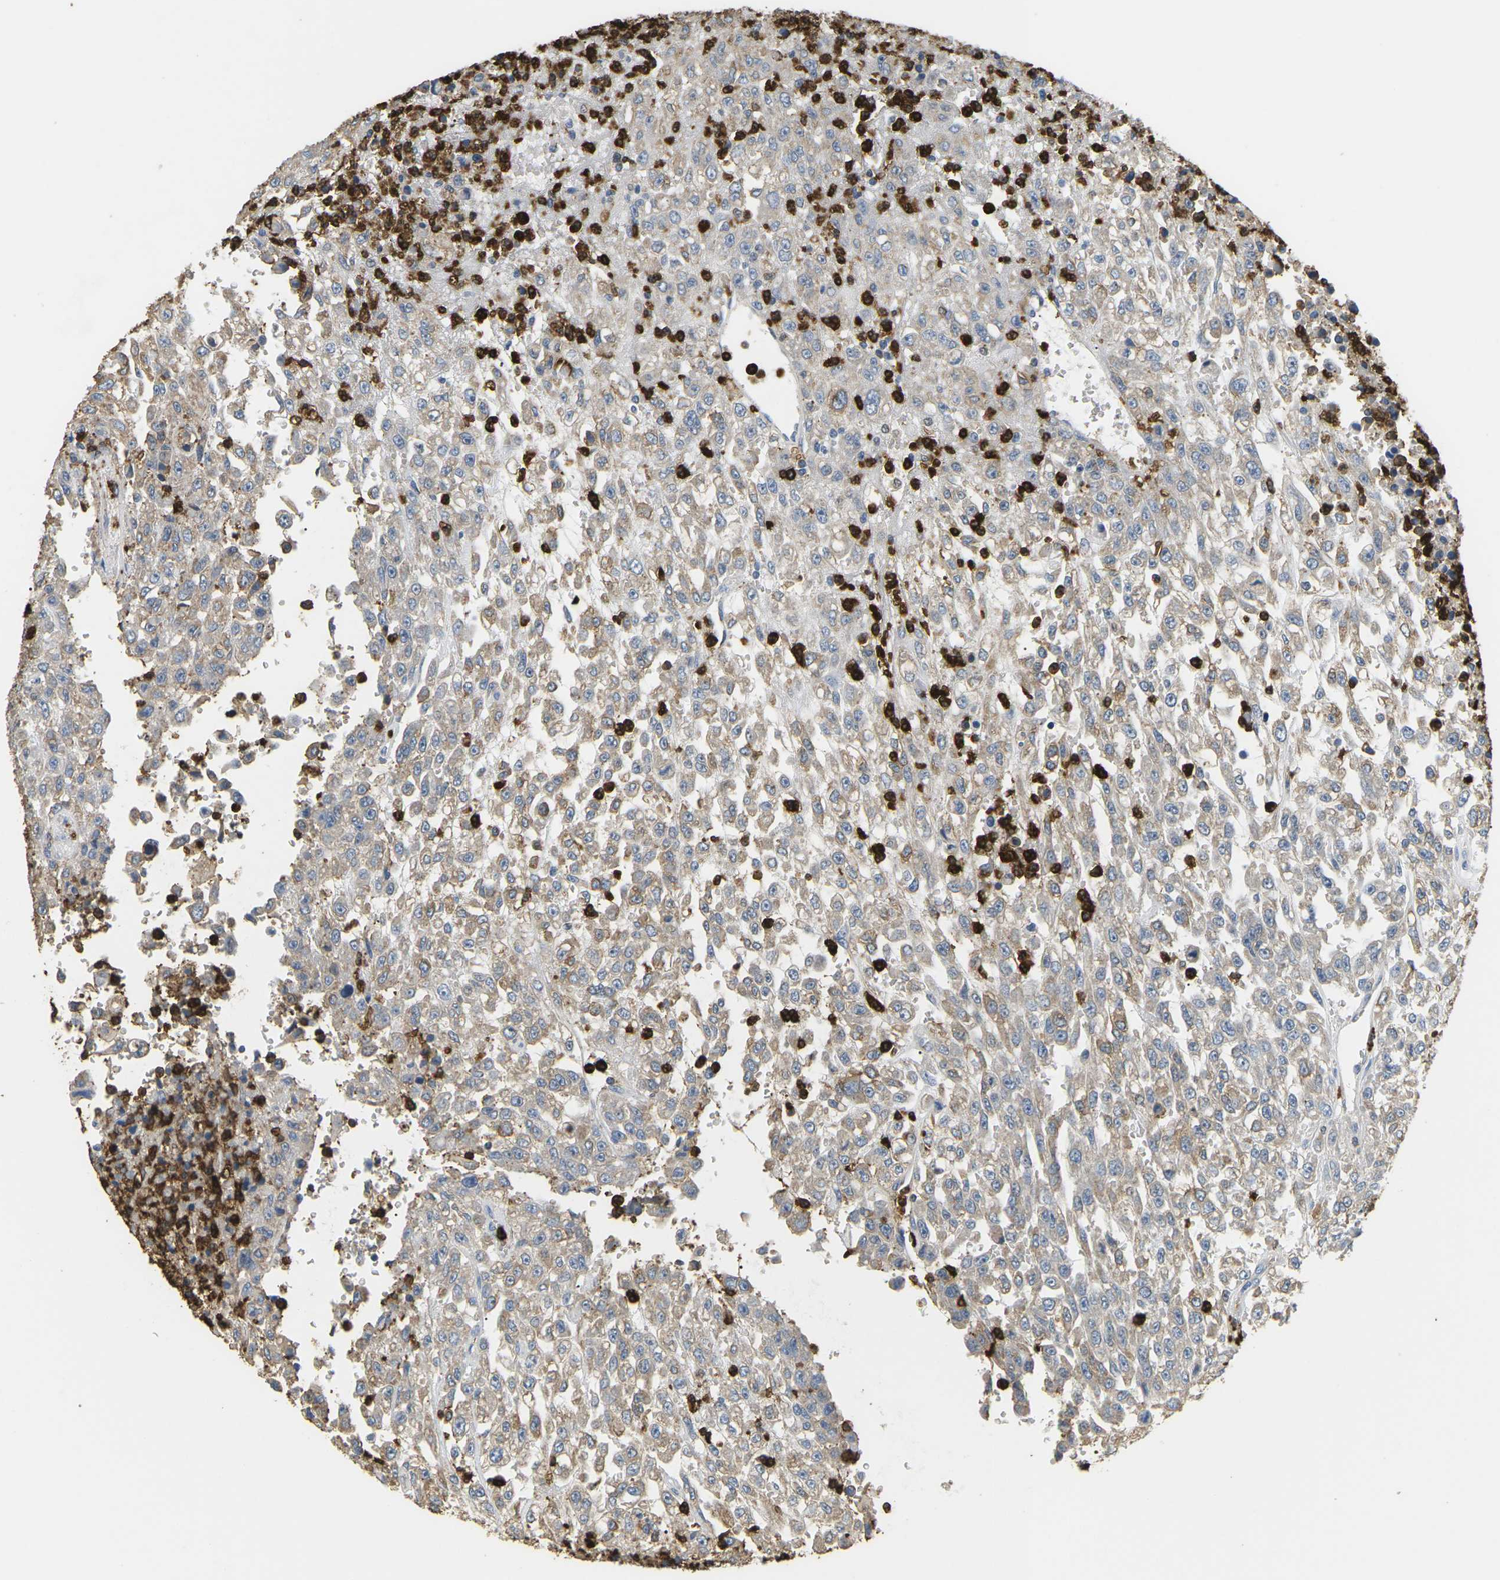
{"staining": {"intensity": "weak", "quantity": "25%-75%", "location": "cytoplasmic/membranous"}, "tissue": "urothelial cancer", "cell_type": "Tumor cells", "image_type": "cancer", "snomed": [{"axis": "morphology", "description": "Urothelial carcinoma, High grade"}, {"axis": "topography", "description": "Urinary bladder"}], "caption": "About 25%-75% of tumor cells in human urothelial cancer demonstrate weak cytoplasmic/membranous protein positivity as visualized by brown immunohistochemical staining.", "gene": "ADM", "patient": {"sex": "male", "age": 46}}